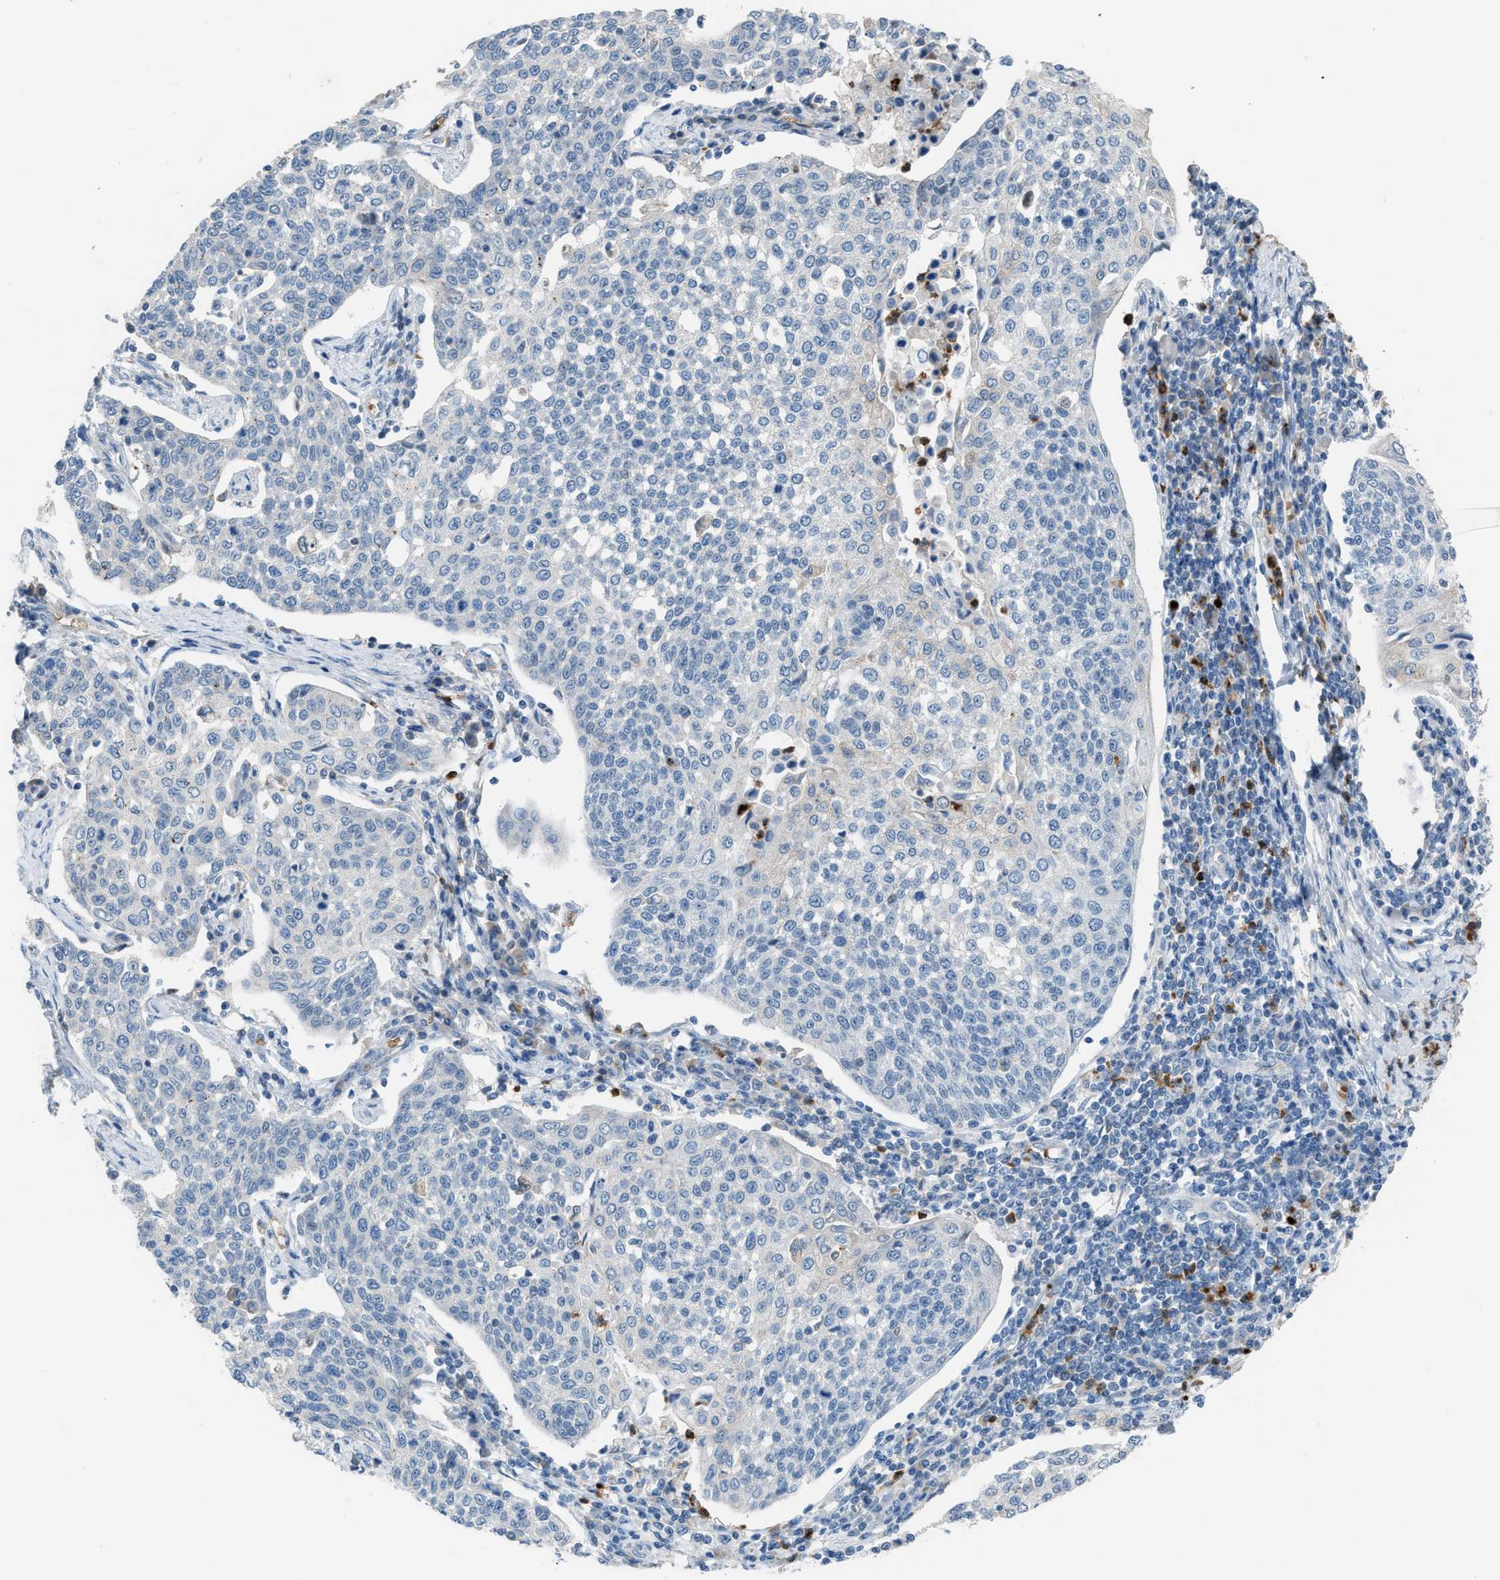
{"staining": {"intensity": "negative", "quantity": "none", "location": "none"}, "tissue": "cervical cancer", "cell_type": "Tumor cells", "image_type": "cancer", "snomed": [{"axis": "morphology", "description": "Squamous cell carcinoma, NOS"}, {"axis": "topography", "description": "Cervix"}], "caption": "Immunohistochemistry of human cervical squamous cell carcinoma demonstrates no expression in tumor cells.", "gene": "CFAP77", "patient": {"sex": "female", "age": 34}}